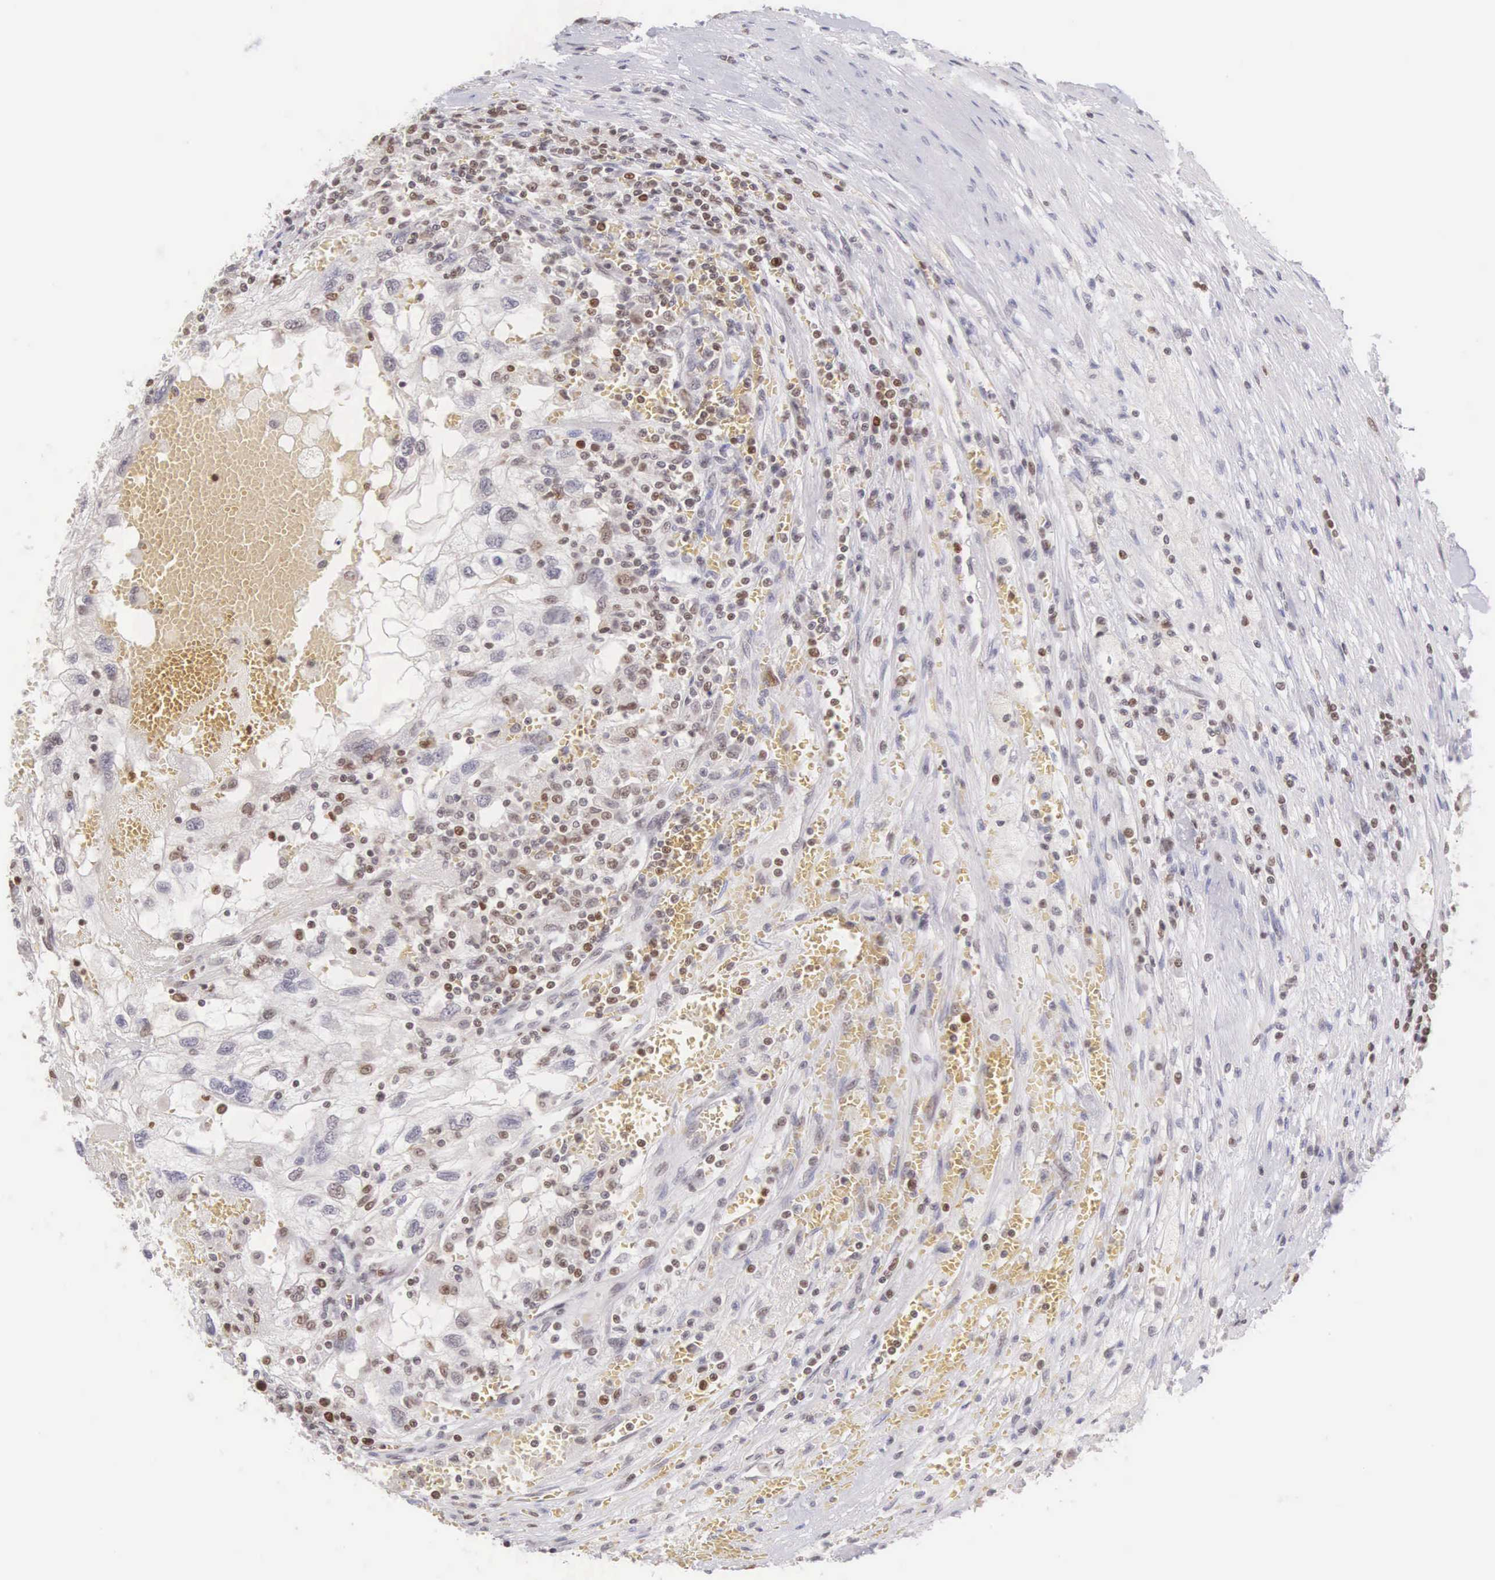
{"staining": {"intensity": "negative", "quantity": "none", "location": "none"}, "tissue": "renal cancer", "cell_type": "Tumor cells", "image_type": "cancer", "snomed": [{"axis": "morphology", "description": "Normal tissue, NOS"}, {"axis": "morphology", "description": "Adenocarcinoma, NOS"}, {"axis": "topography", "description": "Kidney"}], "caption": "Renal adenocarcinoma stained for a protein using IHC demonstrates no expression tumor cells.", "gene": "VRK1", "patient": {"sex": "male", "age": 71}}